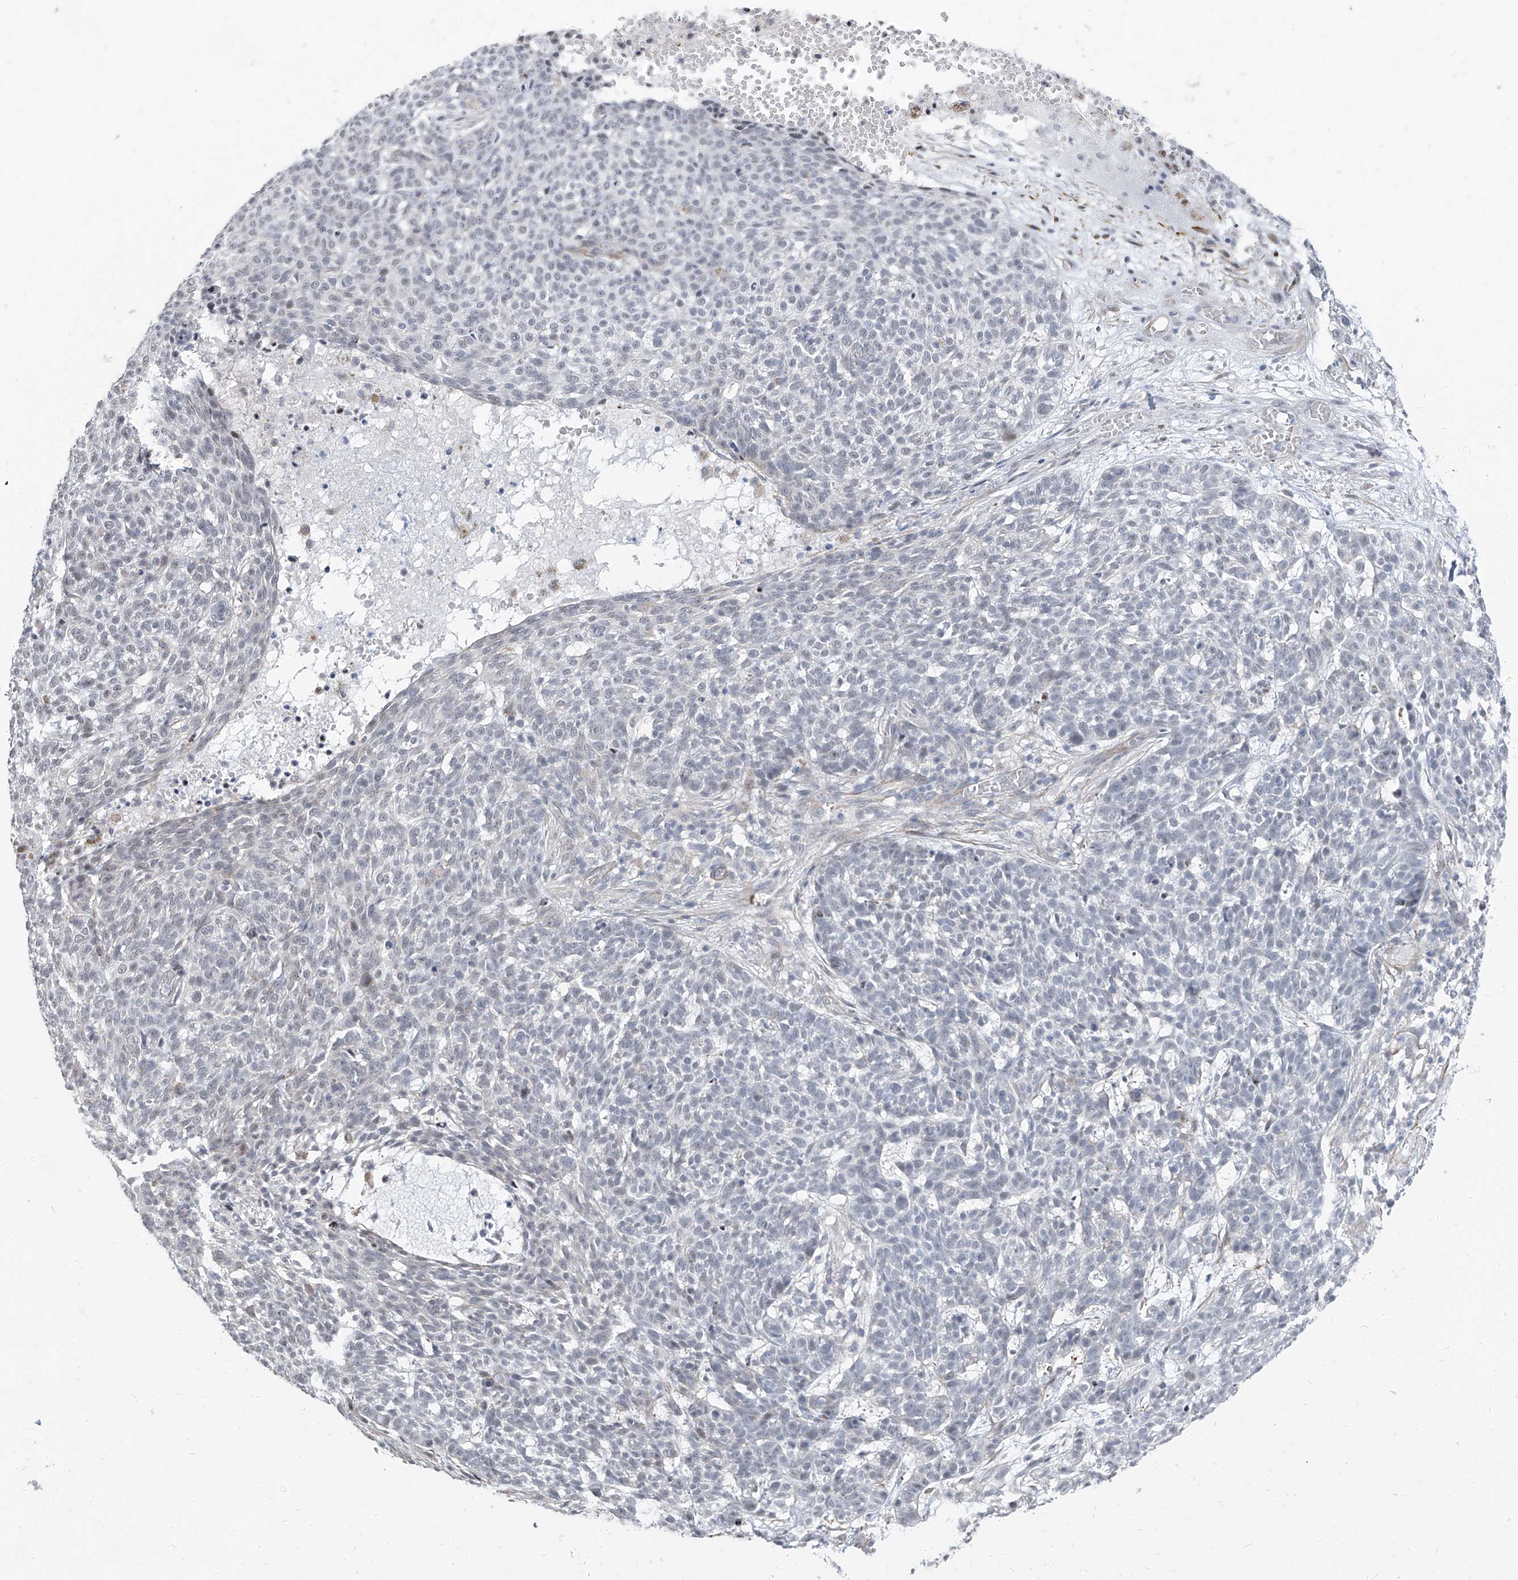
{"staining": {"intensity": "negative", "quantity": "none", "location": "none"}, "tissue": "skin cancer", "cell_type": "Tumor cells", "image_type": "cancer", "snomed": [{"axis": "morphology", "description": "Basal cell carcinoma"}, {"axis": "topography", "description": "Skin"}], "caption": "Immunohistochemistry (IHC) micrograph of basal cell carcinoma (skin) stained for a protein (brown), which shows no positivity in tumor cells.", "gene": "TXLNB", "patient": {"sex": "male", "age": 85}}